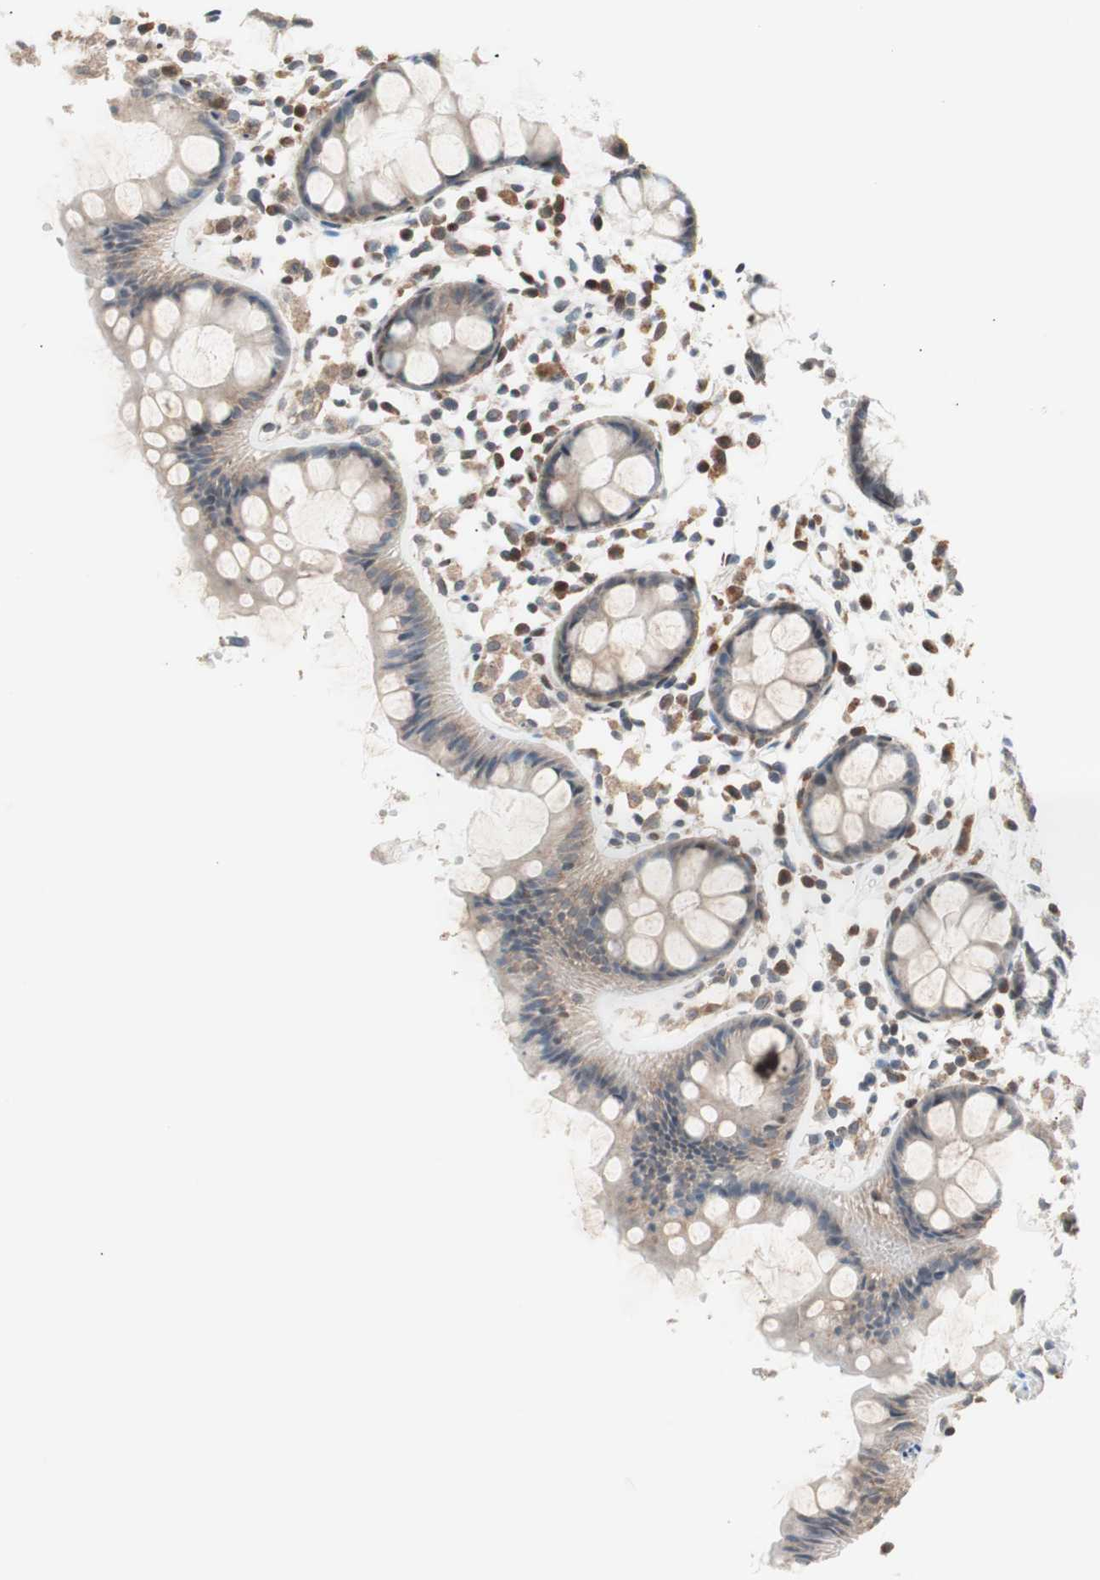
{"staining": {"intensity": "moderate", "quantity": "25%-75%", "location": "cytoplasmic/membranous,nuclear"}, "tissue": "rectum", "cell_type": "Glandular cells", "image_type": "normal", "snomed": [{"axis": "morphology", "description": "Normal tissue, NOS"}, {"axis": "topography", "description": "Rectum"}], "caption": "A medium amount of moderate cytoplasmic/membranous,nuclear positivity is present in about 25%-75% of glandular cells in unremarkable rectum.", "gene": "POLH", "patient": {"sex": "female", "age": 66}}